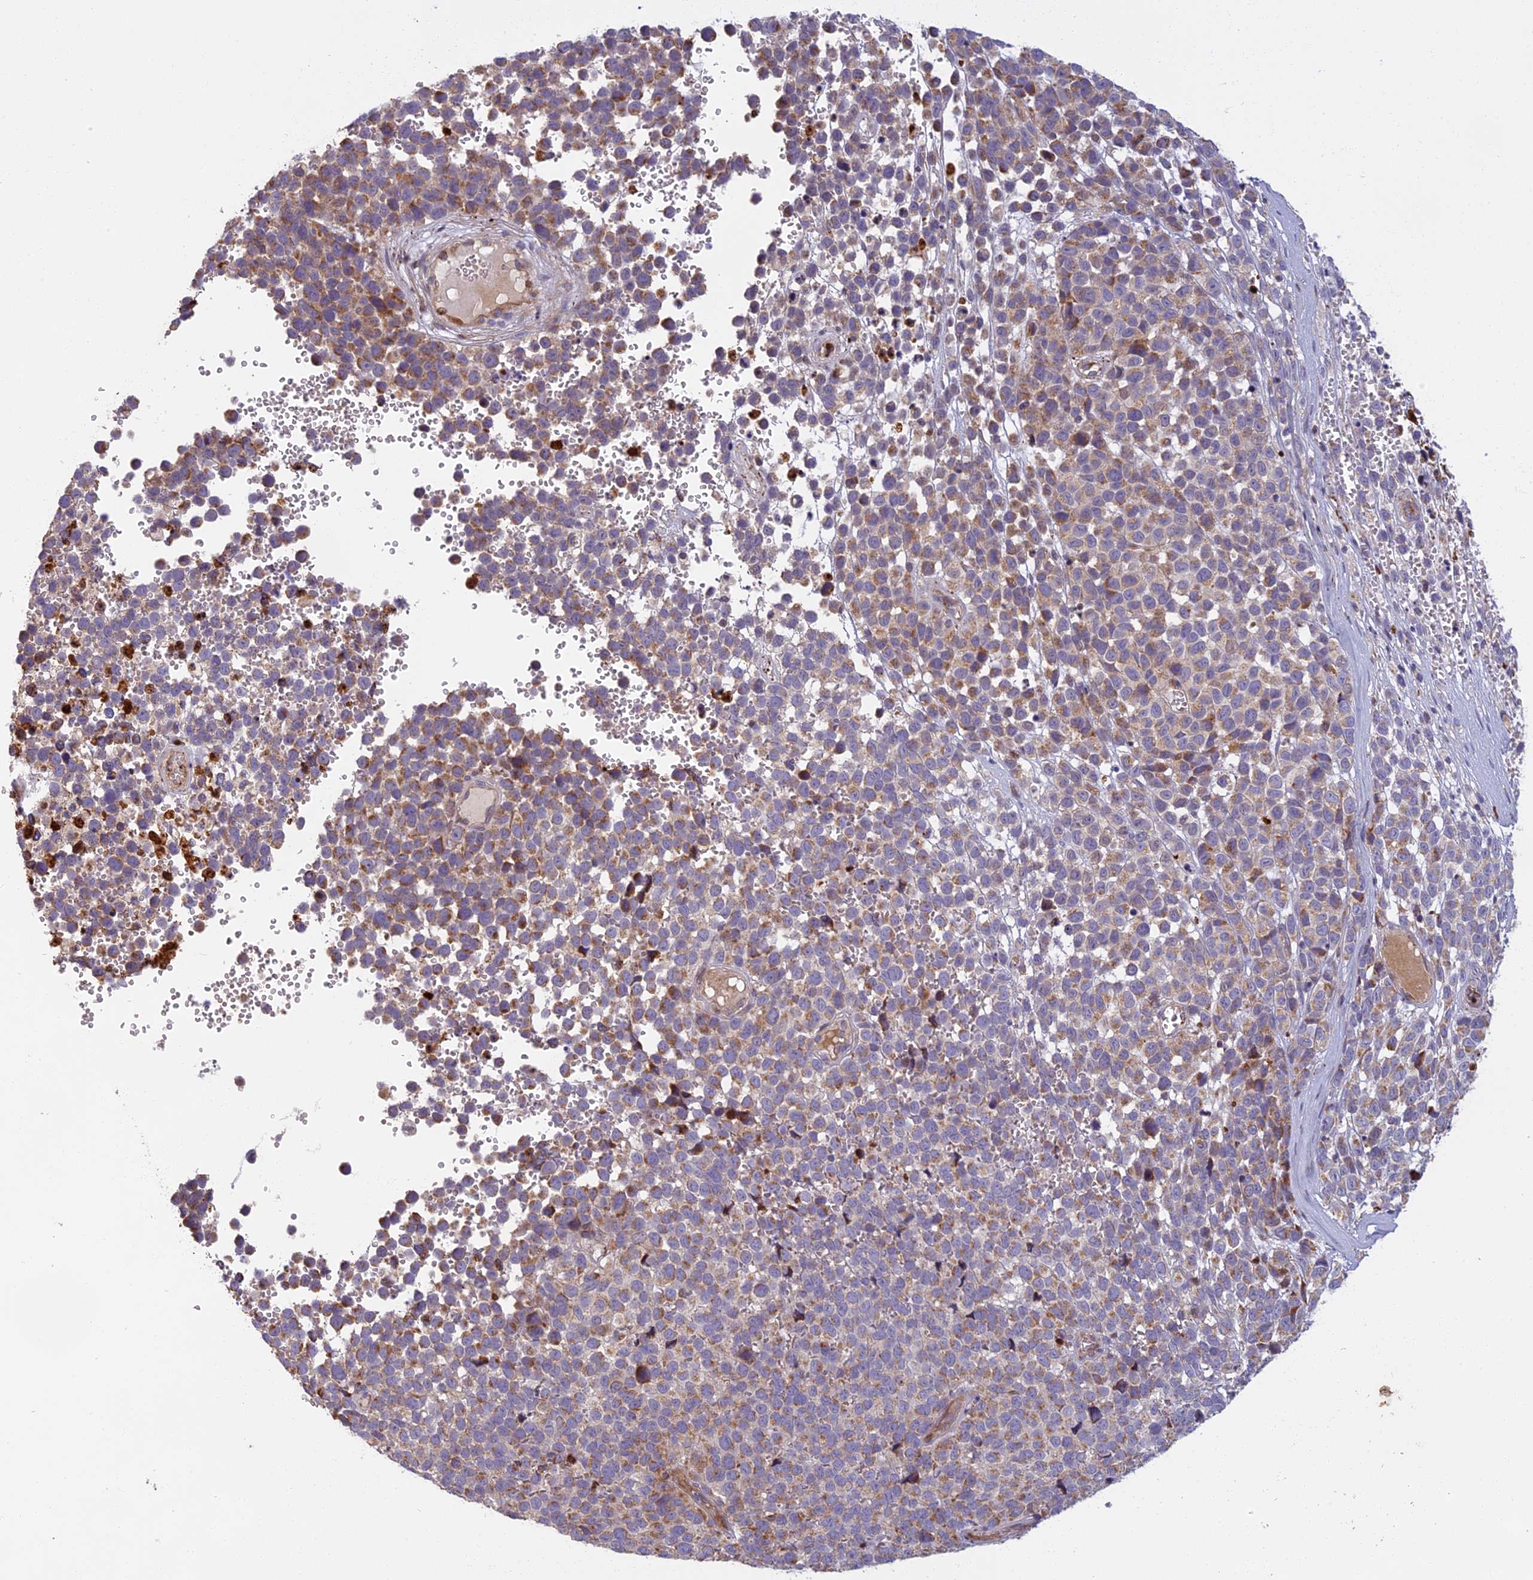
{"staining": {"intensity": "weak", "quantity": "25%-75%", "location": "cytoplasmic/membranous"}, "tissue": "melanoma", "cell_type": "Tumor cells", "image_type": "cancer", "snomed": [{"axis": "morphology", "description": "Malignant melanoma, NOS"}, {"axis": "topography", "description": "Nose, NOS"}], "caption": "Immunohistochemistry (IHC) of malignant melanoma shows low levels of weak cytoplasmic/membranous expression in approximately 25%-75% of tumor cells.", "gene": "EDAR", "patient": {"sex": "female", "age": 48}}